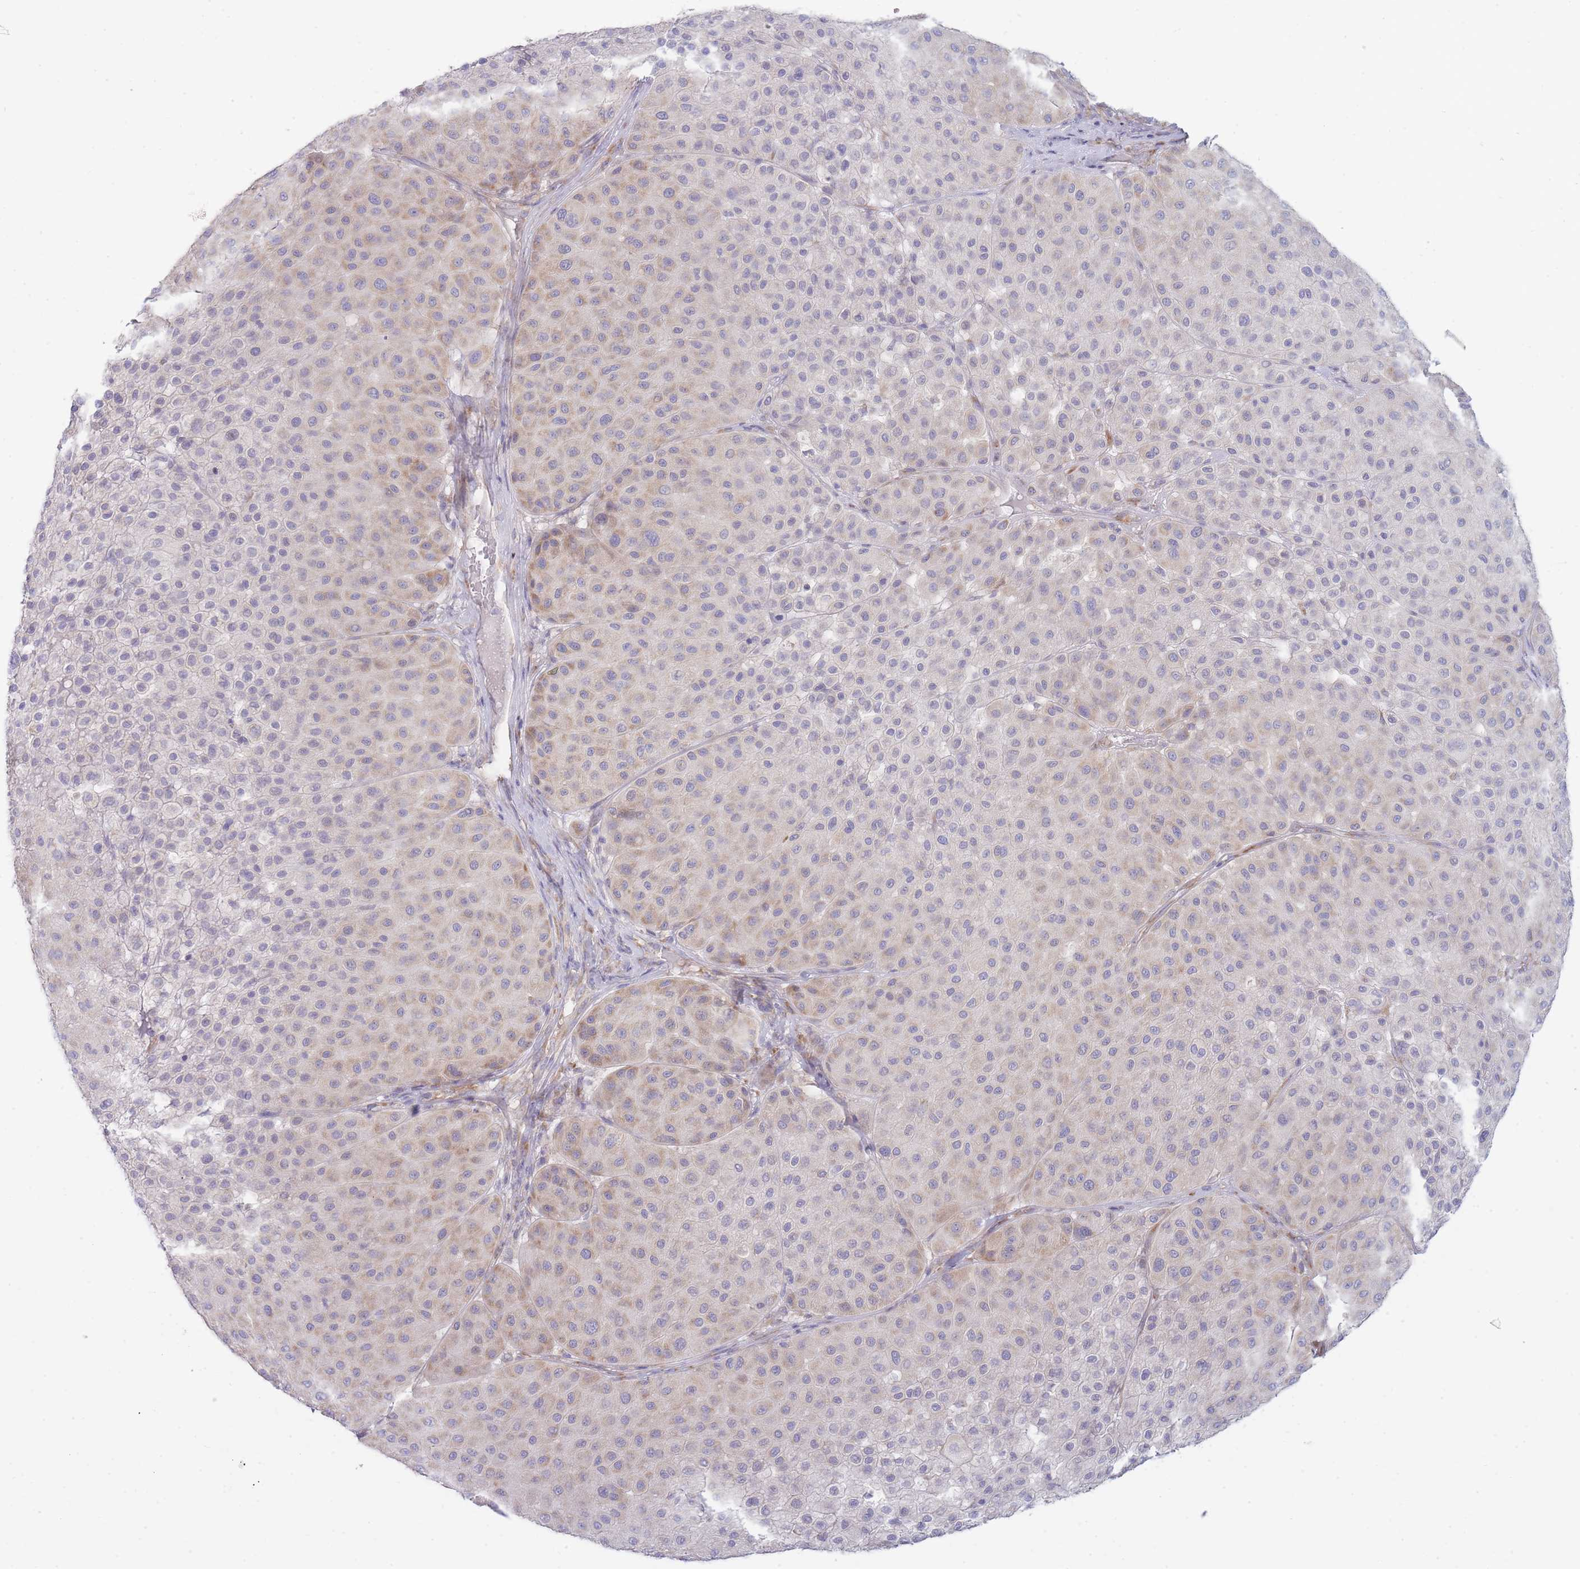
{"staining": {"intensity": "moderate", "quantity": "<25%", "location": "cytoplasmic/membranous"}, "tissue": "melanoma", "cell_type": "Tumor cells", "image_type": "cancer", "snomed": [{"axis": "morphology", "description": "Malignant melanoma, Metastatic site"}, {"axis": "topography", "description": "Smooth muscle"}], "caption": "Immunohistochemistry image of human malignant melanoma (metastatic site) stained for a protein (brown), which exhibits low levels of moderate cytoplasmic/membranous positivity in approximately <25% of tumor cells.", "gene": "OR5L2", "patient": {"sex": "male", "age": 41}}